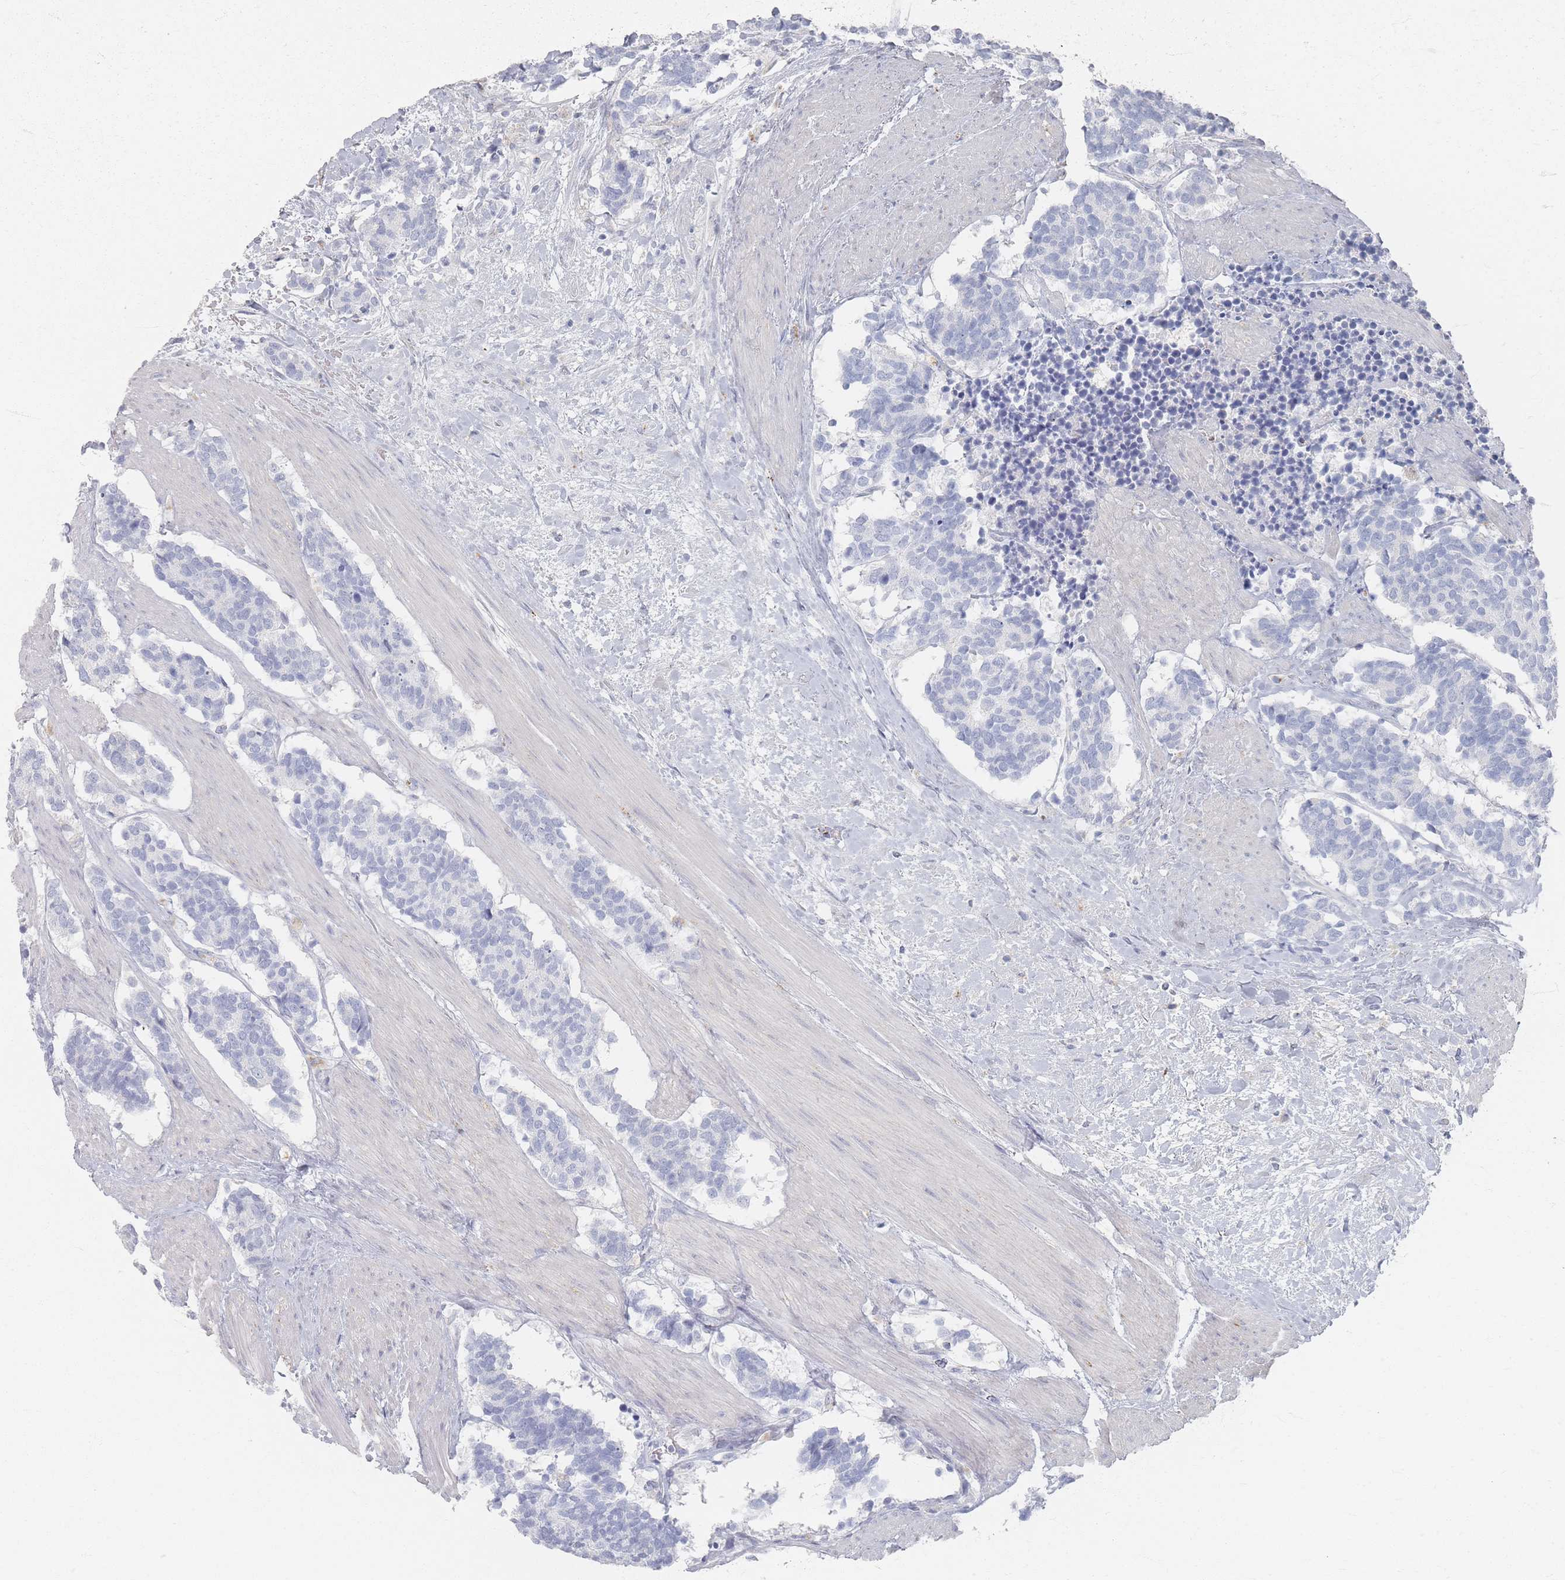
{"staining": {"intensity": "negative", "quantity": "none", "location": "none"}, "tissue": "carcinoid", "cell_type": "Tumor cells", "image_type": "cancer", "snomed": [{"axis": "morphology", "description": "Carcinoma, NOS"}, {"axis": "morphology", "description": "Carcinoid, malignant, NOS"}, {"axis": "topography", "description": "Prostate"}], "caption": "High magnification brightfield microscopy of carcinoid (malignant) stained with DAB (3,3'-diaminobenzidine) (brown) and counterstained with hematoxylin (blue): tumor cells show no significant positivity.", "gene": "SLC2A11", "patient": {"sex": "male", "age": 57}}